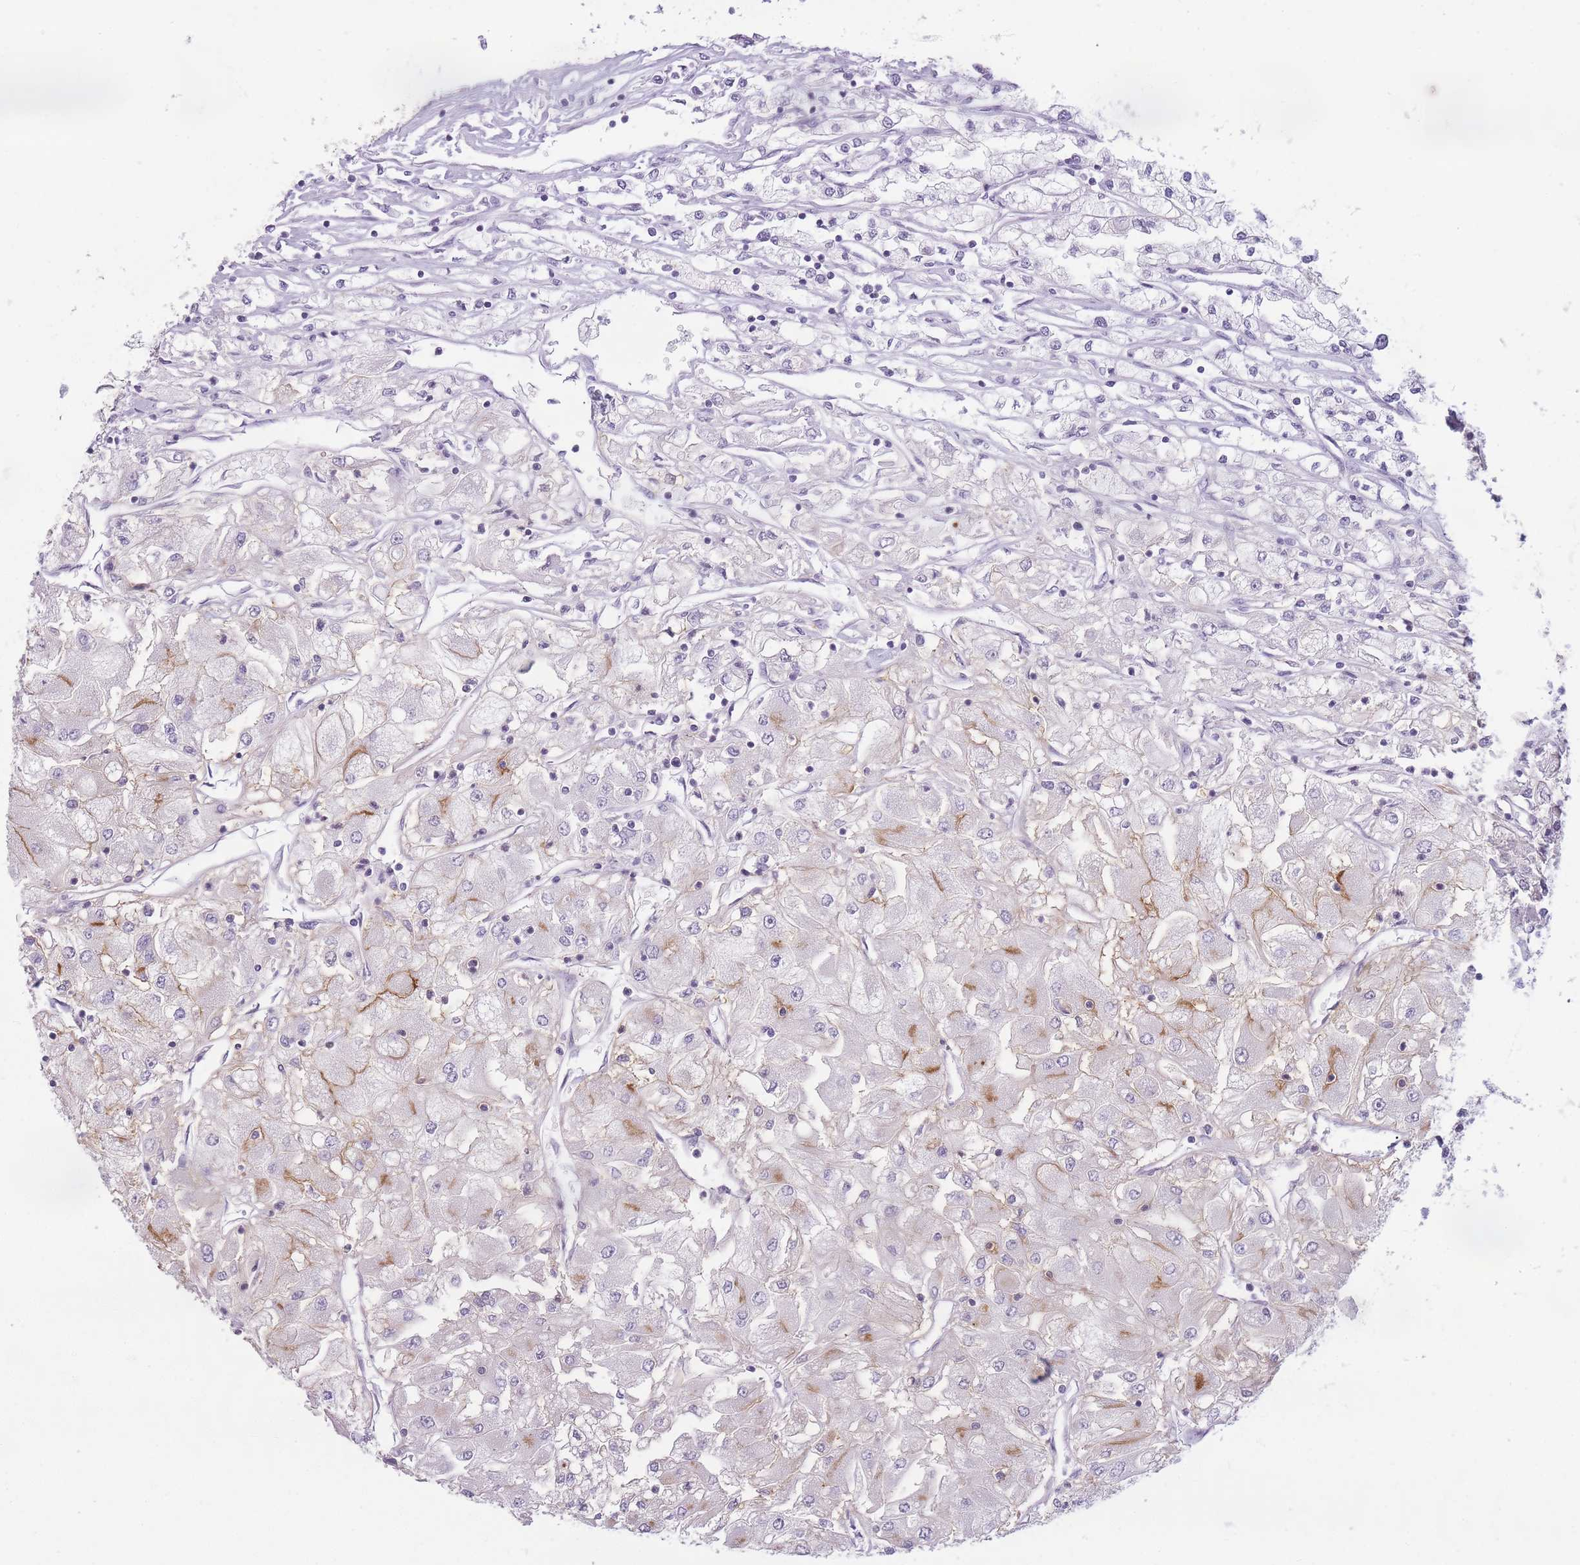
{"staining": {"intensity": "weak", "quantity": "<25%", "location": "cytoplasmic/membranous"}, "tissue": "renal cancer", "cell_type": "Tumor cells", "image_type": "cancer", "snomed": [{"axis": "morphology", "description": "Adenocarcinoma, NOS"}, {"axis": "topography", "description": "Kidney"}], "caption": "The micrograph demonstrates no significant staining in tumor cells of renal cancer (adenocarcinoma).", "gene": "GGT1", "patient": {"sex": "male", "age": 80}}